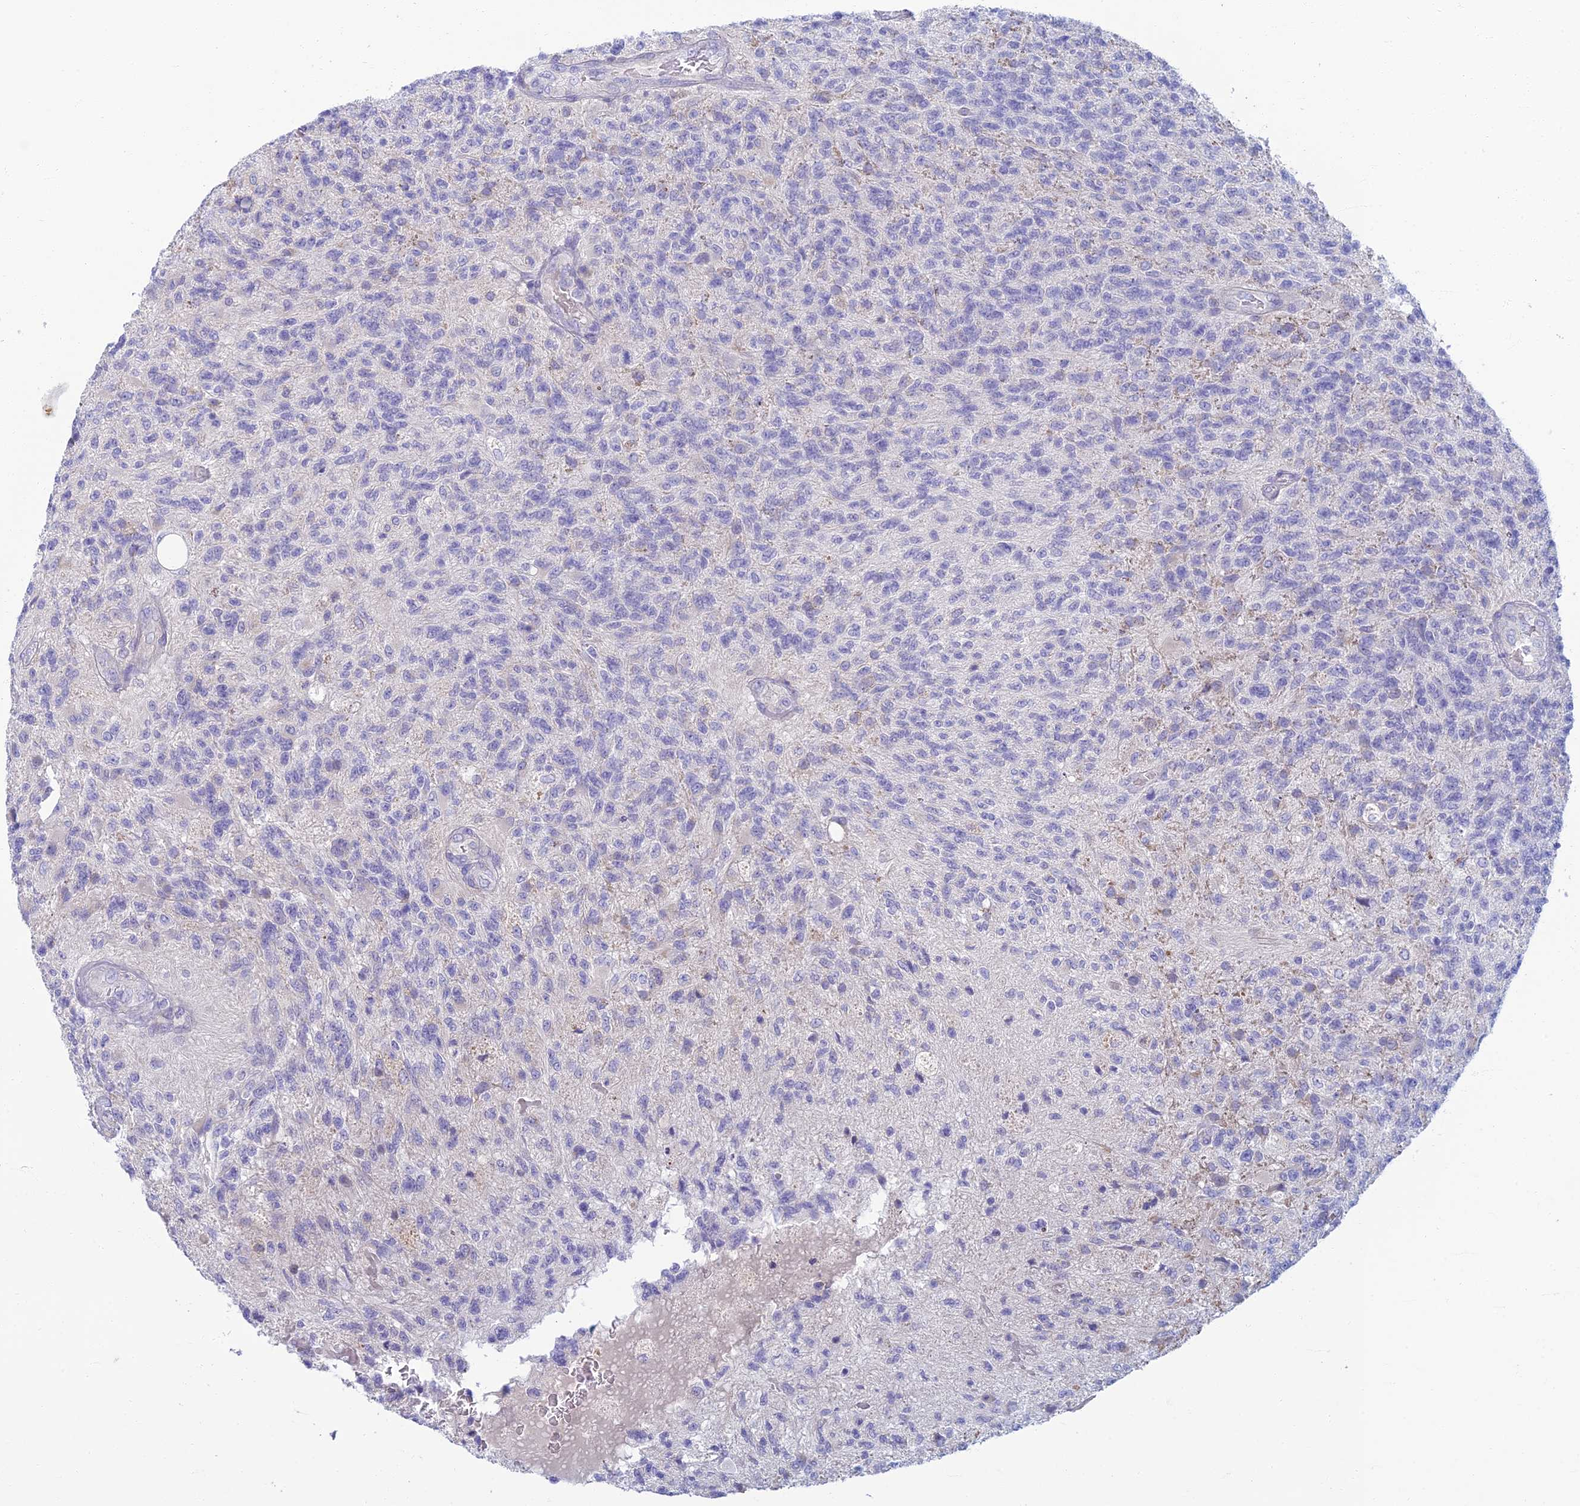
{"staining": {"intensity": "negative", "quantity": "none", "location": "none"}, "tissue": "glioma", "cell_type": "Tumor cells", "image_type": "cancer", "snomed": [{"axis": "morphology", "description": "Glioma, malignant, High grade"}, {"axis": "topography", "description": "Brain"}], "caption": "DAB (3,3'-diaminobenzidine) immunohistochemical staining of malignant glioma (high-grade) displays no significant expression in tumor cells.", "gene": "SLC25A41", "patient": {"sex": "male", "age": 56}}